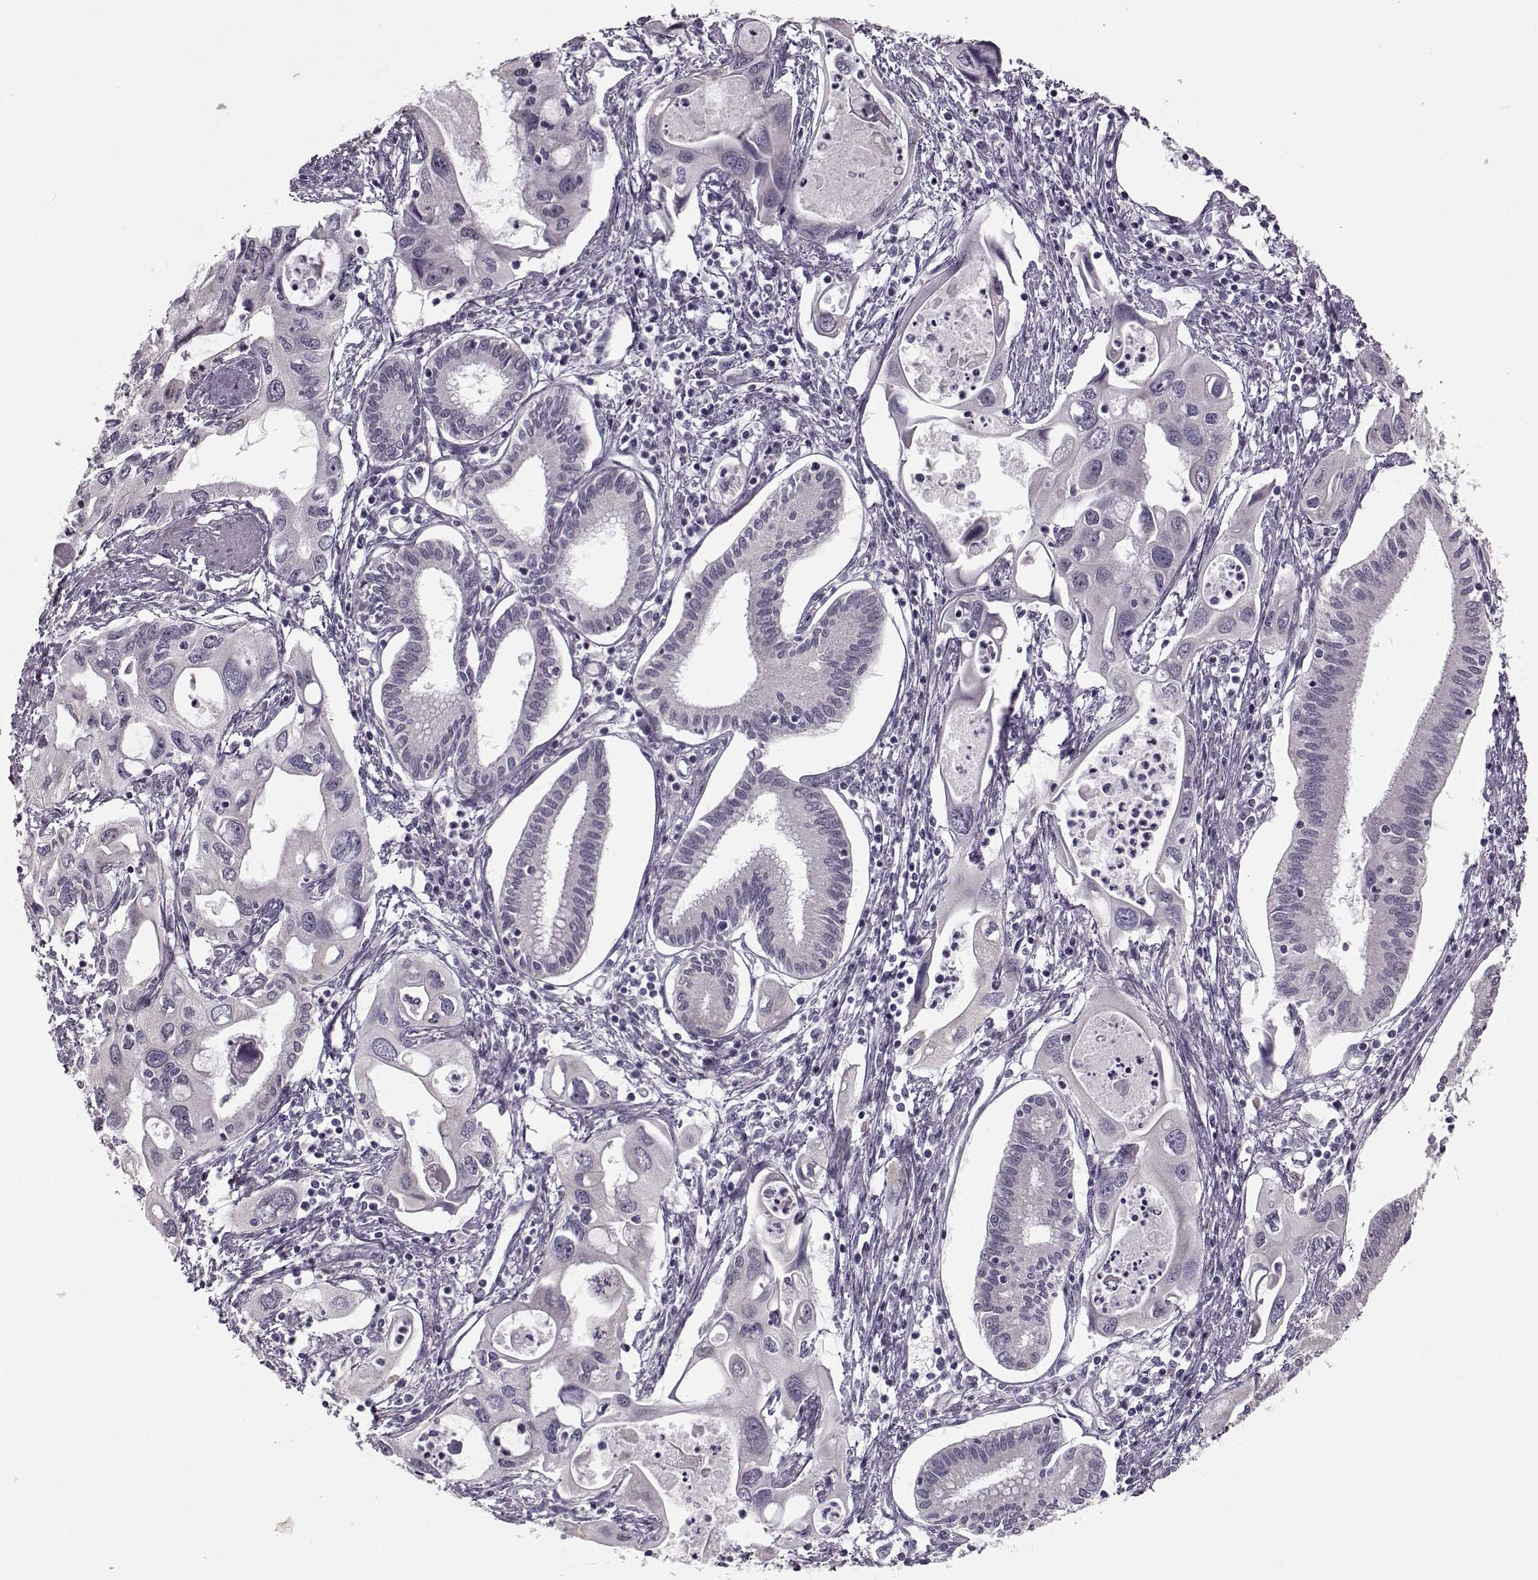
{"staining": {"intensity": "negative", "quantity": "none", "location": "none"}, "tissue": "pancreatic cancer", "cell_type": "Tumor cells", "image_type": "cancer", "snomed": [{"axis": "morphology", "description": "Adenocarcinoma, NOS"}, {"axis": "topography", "description": "Pancreas"}], "caption": "An immunohistochemistry (IHC) micrograph of pancreatic cancer (adenocarcinoma) is shown. There is no staining in tumor cells of pancreatic cancer (adenocarcinoma).", "gene": "MAP6D1", "patient": {"sex": "male", "age": 60}}